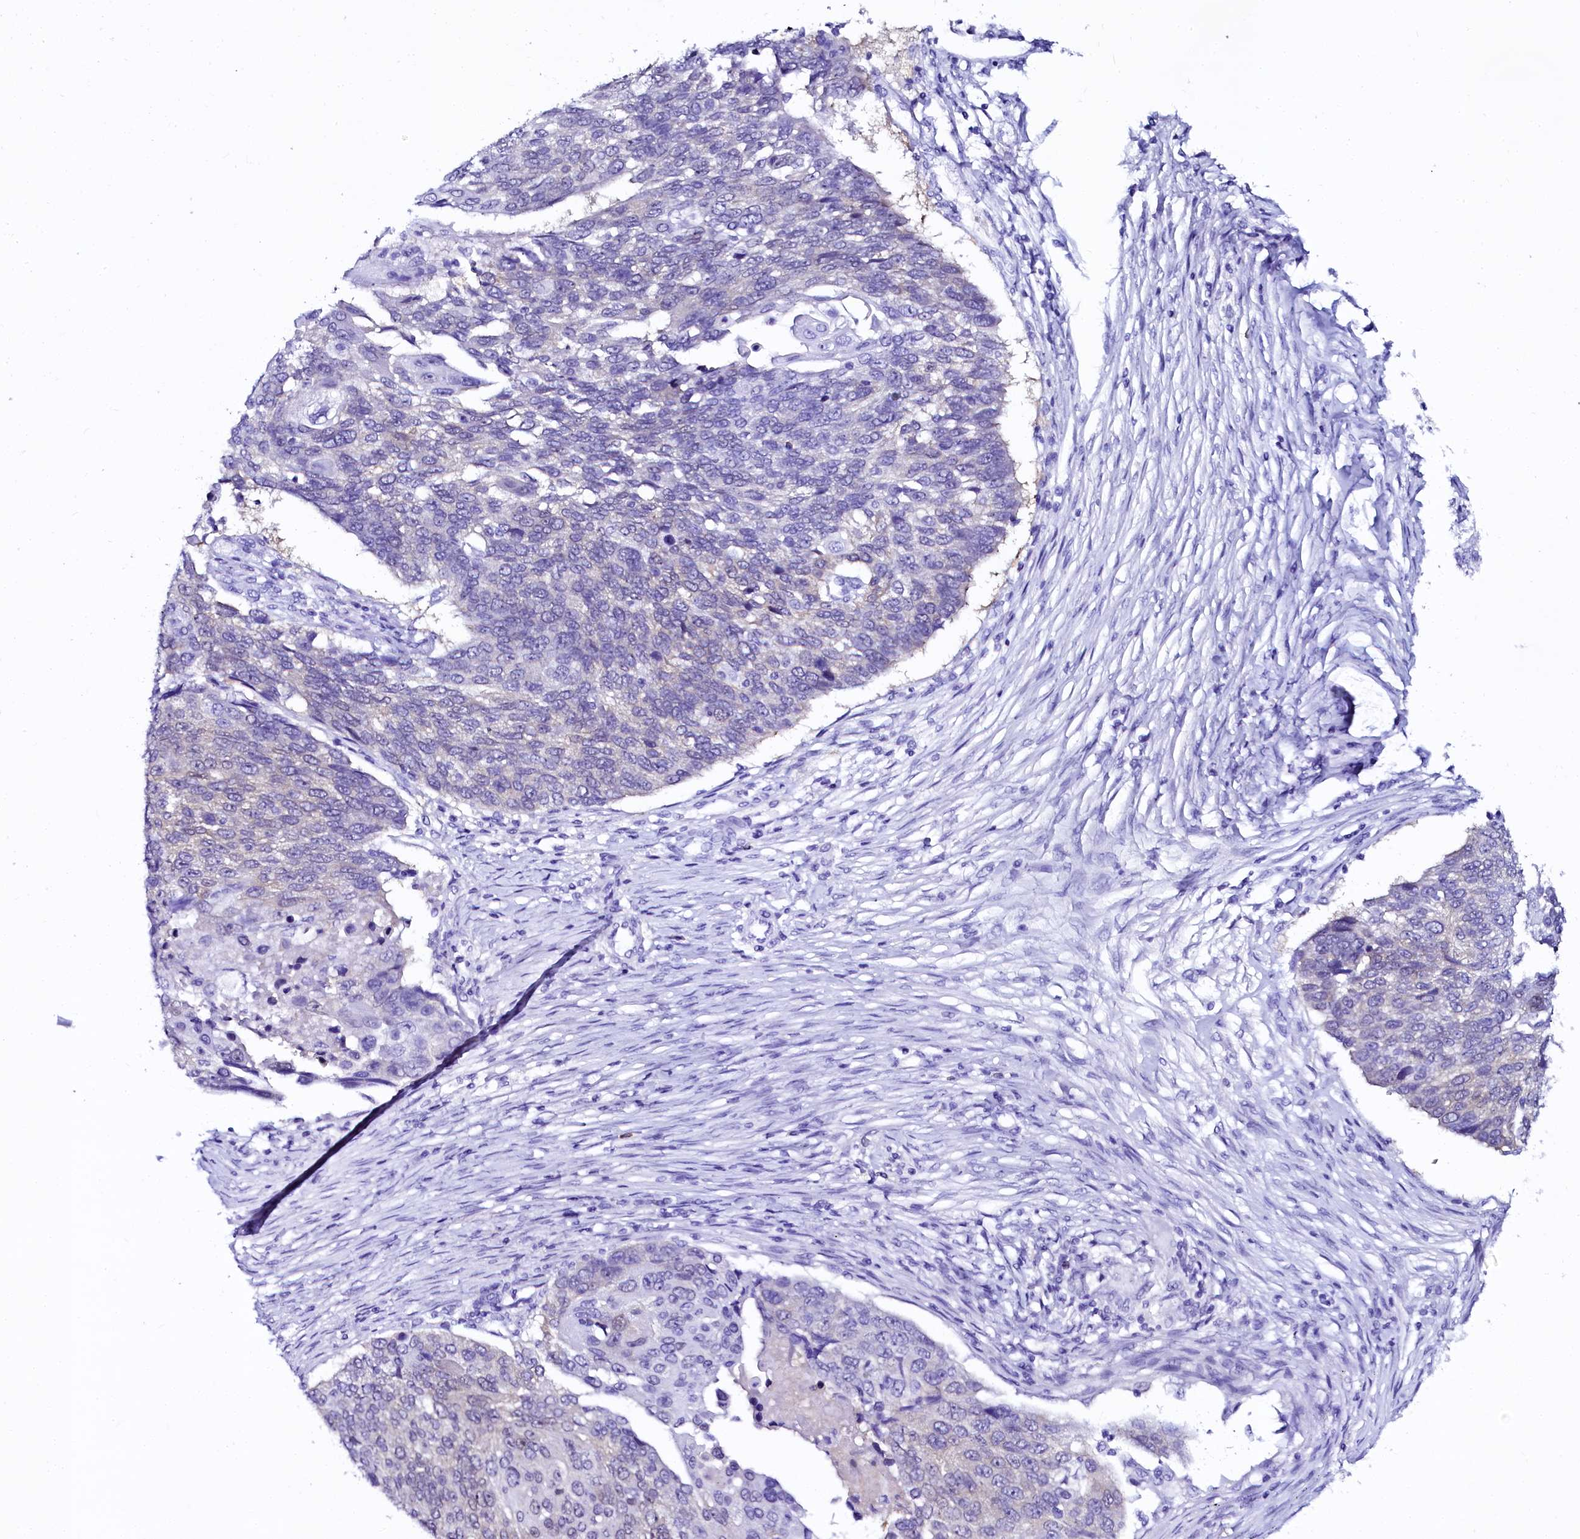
{"staining": {"intensity": "negative", "quantity": "none", "location": "none"}, "tissue": "lung cancer", "cell_type": "Tumor cells", "image_type": "cancer", "snomed": [{"axis": "morphology", "description": "Squamous cell carcinoma, NOS"}, {"axis": "topography", "description": "Lung"}], "caption": "An IHC micrograph of lung cancer (squamous cell carcinoma) is shown. There is no staining in tumor cells of lung cancer (squamous cell carcinoma).", "gene": "SORD", "patient": {"sex": "male", "age": 66}}